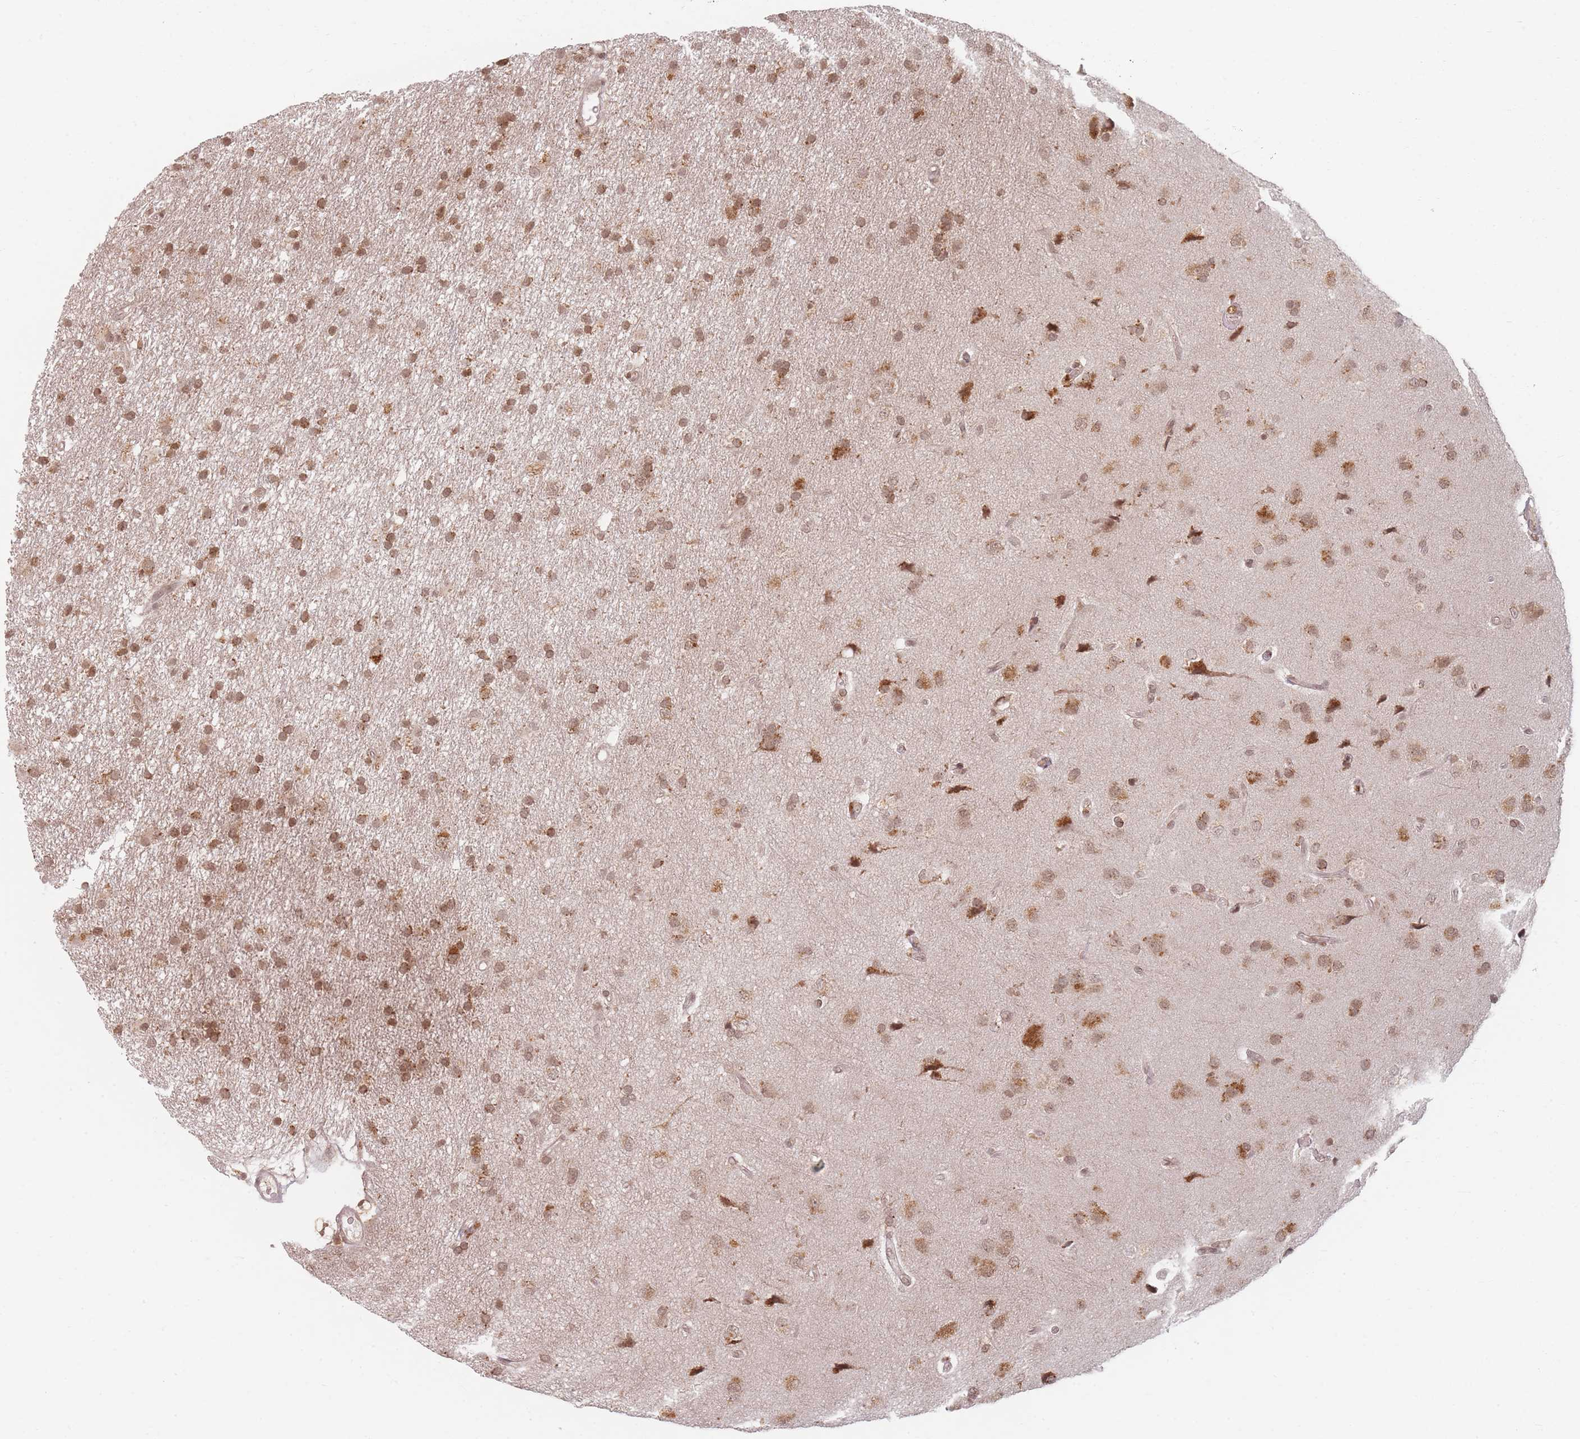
{"staining": {"intensity": "moderate", "quantity": ">75%", "location": "nuclear"}, "tissue": "glioma", "cell_type": "Tumor cells", "image_type": "cancer", "snomed": [{"axis": "morphology", "description": "Glioma, malignant, High grade"}, {"axis": "topography", "description": "Brain"}], "caption": "Glioma was stained to show a protein in brown. There is medium levels of moderate nuclear expression in approximately >75% of tumor cells.", "gene": "SPATA45", "patient": {"sex": "male", "age": 77}}